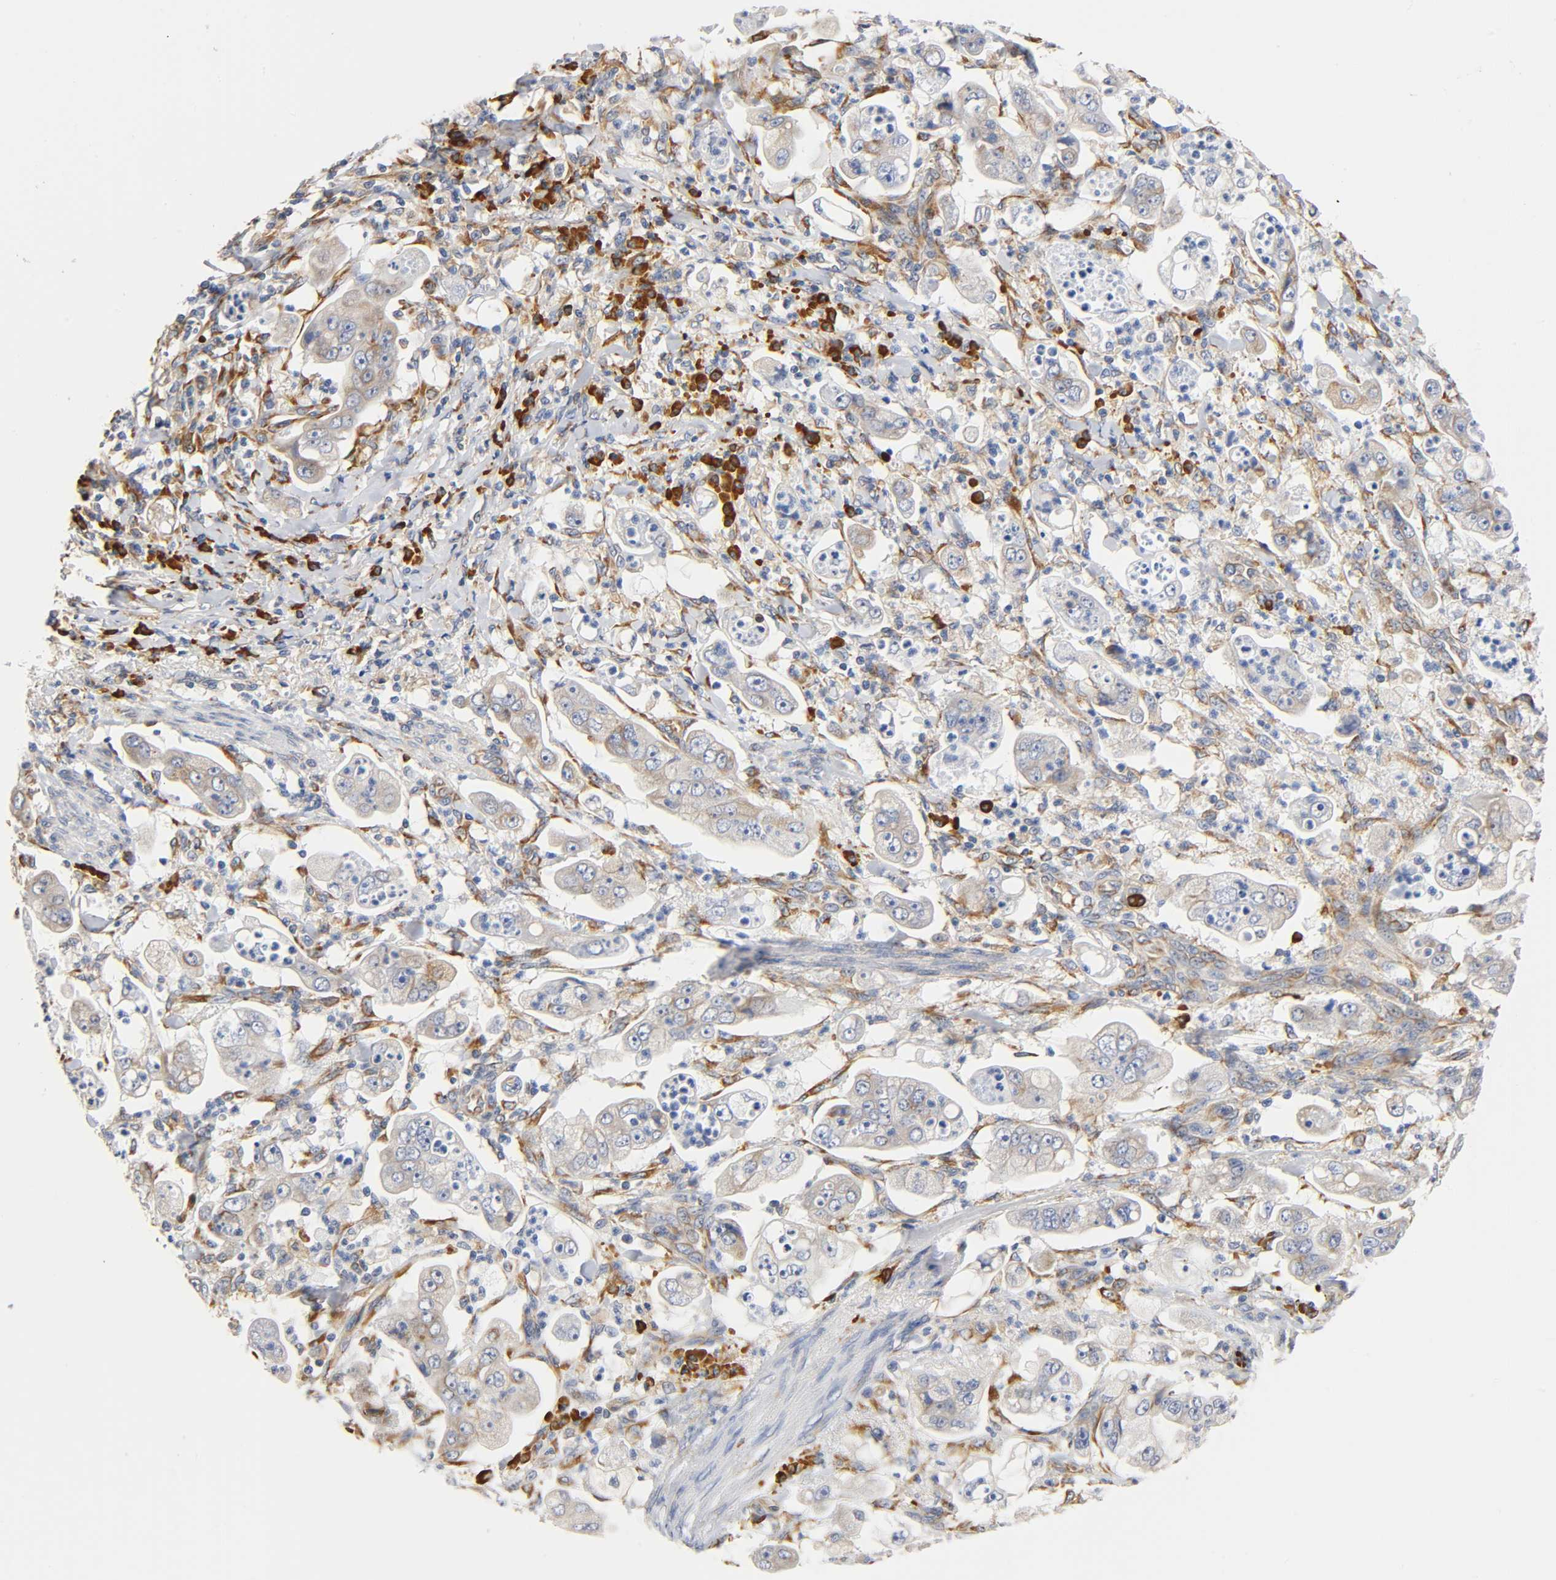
{"staining": {"intensity": "weak", "quantity": "25%-75%", "location": "cytoplasmic/membranous"}, "tissue": "stomach cancer", "cell_type": "Tumor cells", "image_type": "cancer", "snomed": [{"axis": "morphology", "description": "Adenocarcinoma, NOS"}, {"axis": "topography", "description": "Stomach"}], "caption": "A low amount of weak cytoplasmic/membranous positivity is identified in about 25%-75% of tumor cells in stomach adenocarcinoma tissue.", "gene": "UCKL1", "patient": {"sex": "male", "age": 62}}